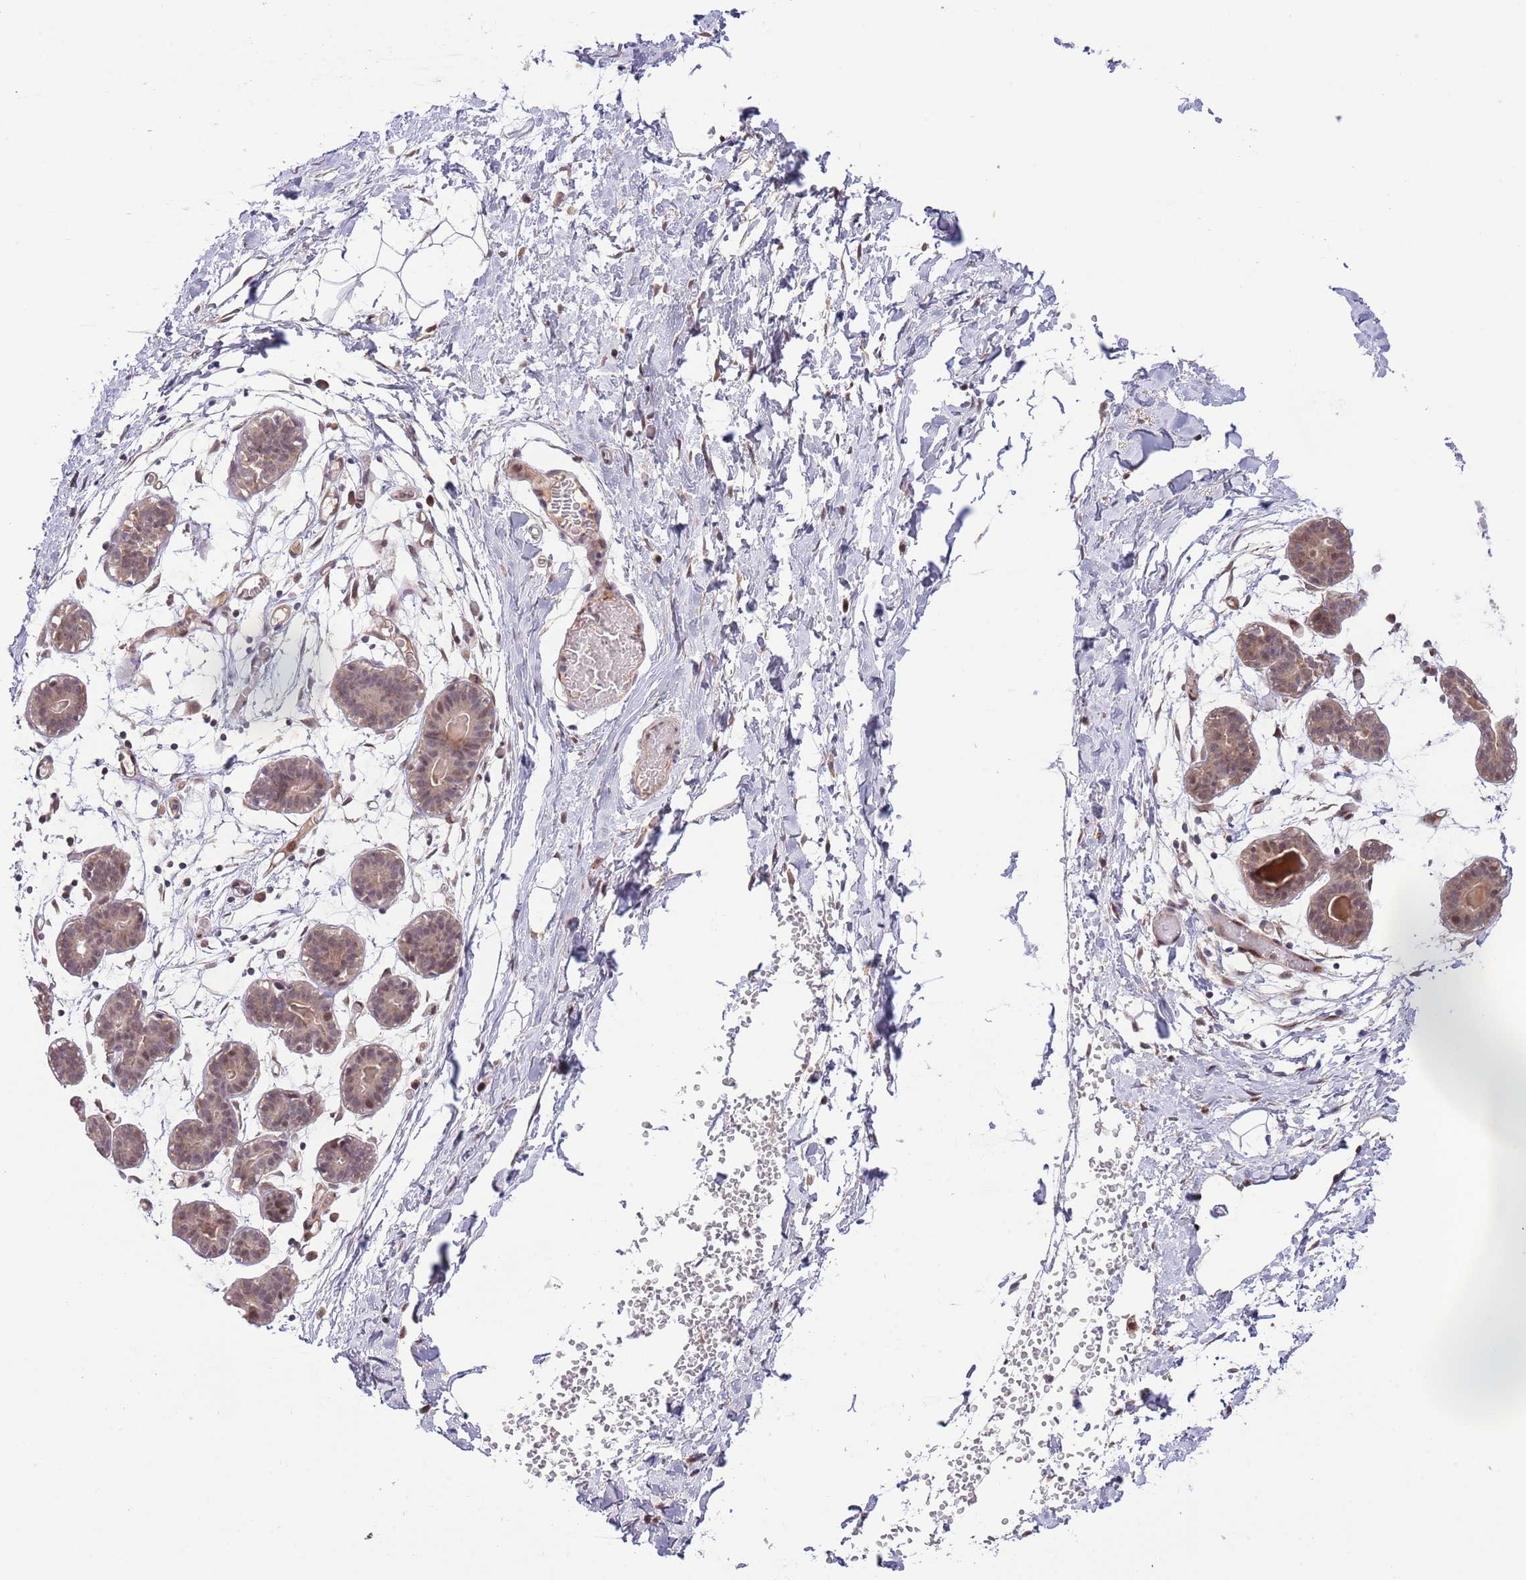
{"staining": {"intensity": "negative", "quantity": "none", "location": "none"}, "tissue": "breast", "cell_type": "Adipocytes", "image_type": "normal", "snomed": [{"axis": "morphology", "description": "Normal tissue, NOS"}, {"axis": "topography", "description": "Breast"}], "caption": "The image demonstrates no significant positivity in adipocytes of breast.", "gene": "PRR16", "patient": {"sex": "female", "age": 27}}